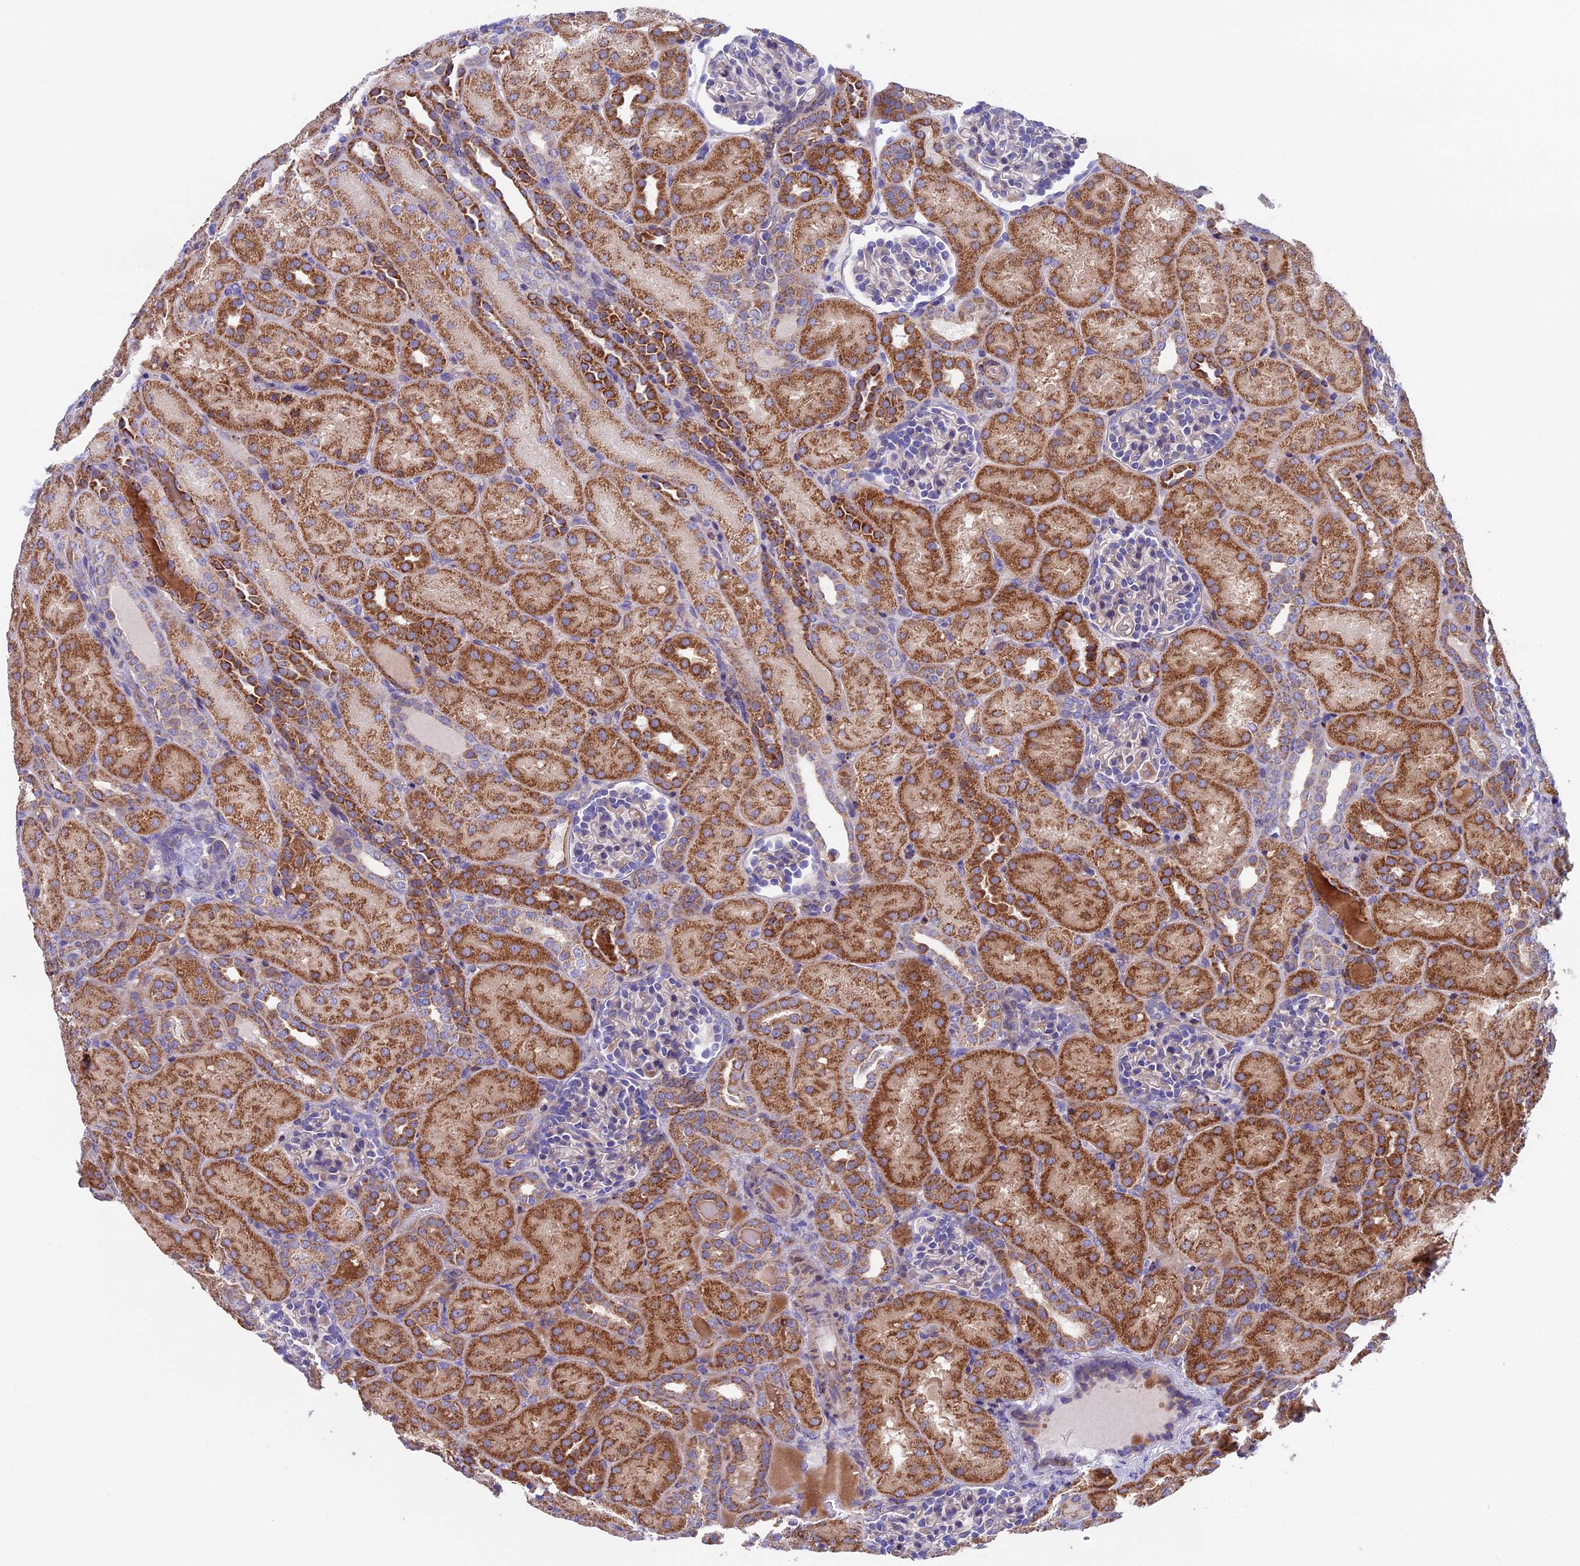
{"staining": {"intensity": "weak", "quantity": "<25%", "location": "cytoplasmic/membranous"}, "tissue": "kidney", "cell_type": "Cells in glomeruli", "image_type": "normal", "snomed": [{"axis": "morphology", "description": "Normal tissue, NOS"}, {"axis": "topography", "description": "Kidney"}], "caption": "Kidney was stained to show a protein in brown. There is no significant staining in cells in glomeruli. The staining was performed using DAB to visualize the protein expression in brown, while the nuclei were stained in blue with hematoxylin (Magnification: 20x).", "gene": "ETFDH", "patient": {"sex": "male", "age": 1}}